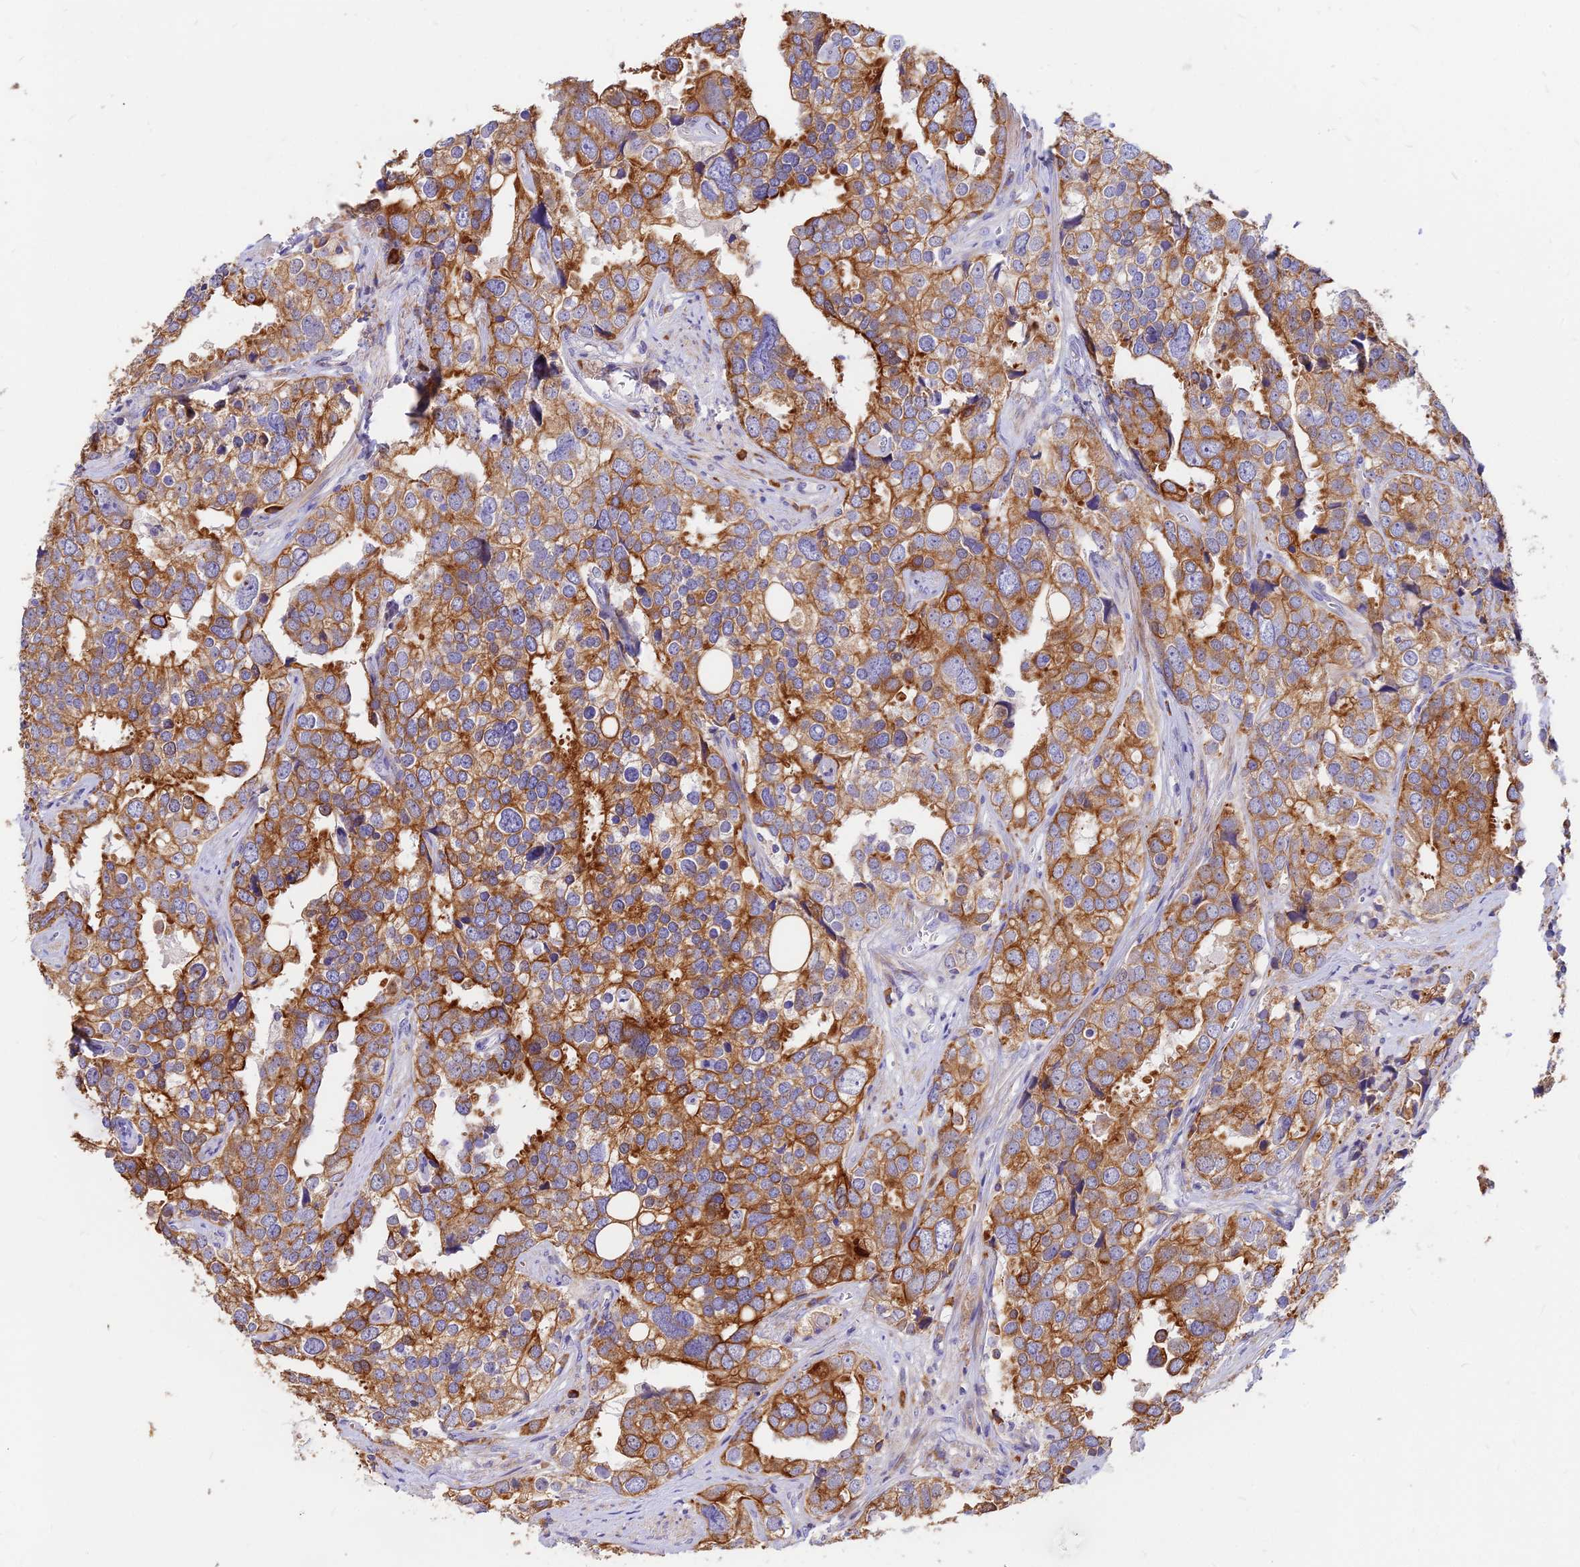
{"staining": {"intensity": "moderate", "quantity": ">75%", "location": "cytoplasmic/membranous"}, "tissue": "prostate cancer", "cell_type": "Tumor cells", "image_type": "cancer", "snomed": [{"axis": "morphology", "description": "Adenocarcinoma, High grade"}, {"axis": "topography", "description": "Prostate"}], "caption": "Prostate high-grade adenocarcinoma stained for a protein exhibits moderate cytoplasmic/membranous positivity in tumor cells.", "gene": "DENND2D", "patient": {"sex": "male", "age": 71}}